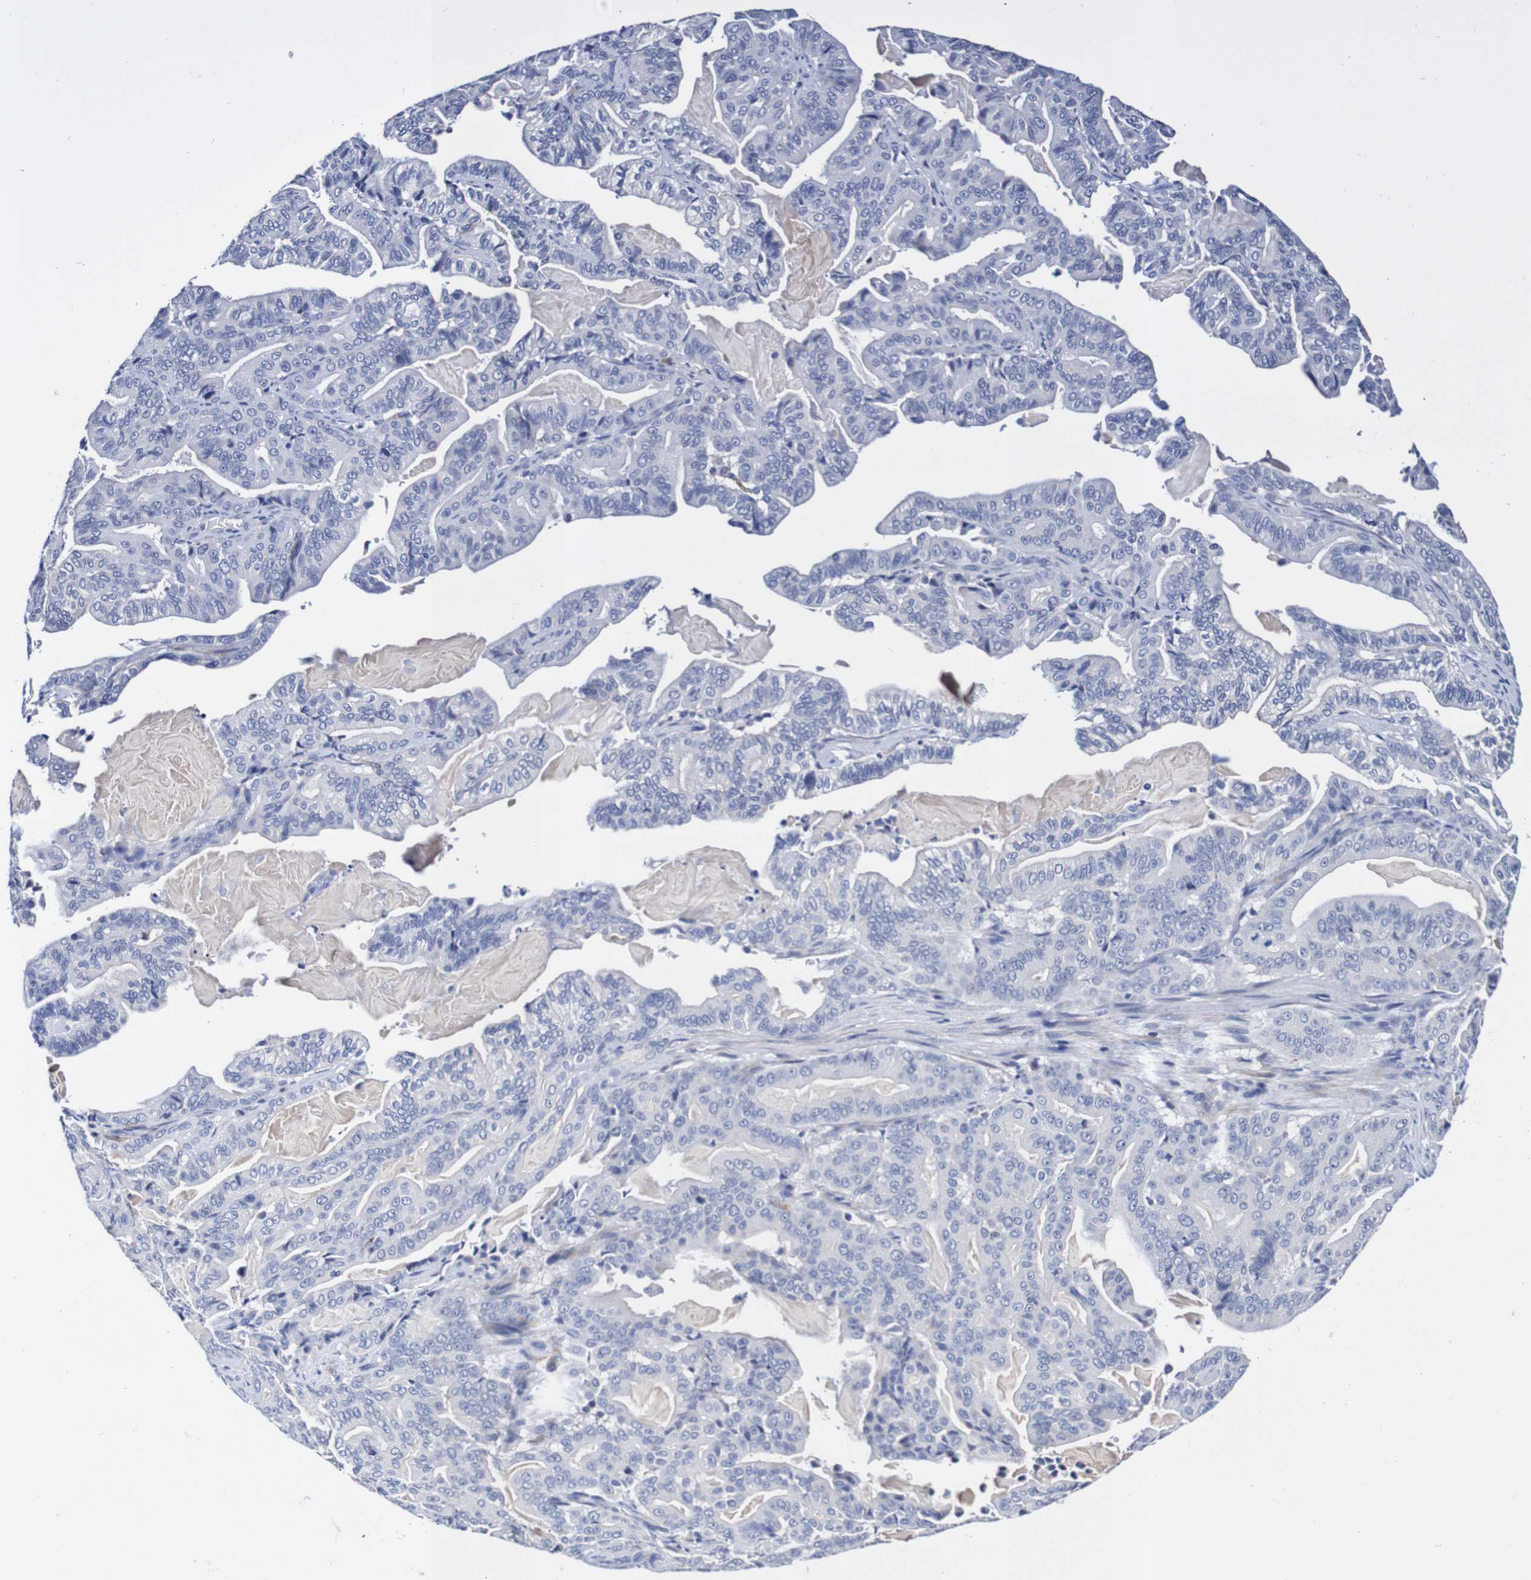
{"staining": {"intensity": "negative", "quantity": "none", "location": "none"}, "tissue": "pancreatic cancer", "cell_type": "Tumor cells", "image_type": "cancer", "snomed": [{"axis": "morphology", "description": "Adenocarcinoma, NOS"}, {"axis": "topography", "description": "Pancreas"}], "caption": "Immunohistochemistry (IHC) of human pancreatic cancer (adenocarcinoma) reveals no positivity in tumor cells.", "gene": "SEZ6", "patient": {"sex": "male", "age": 63}}